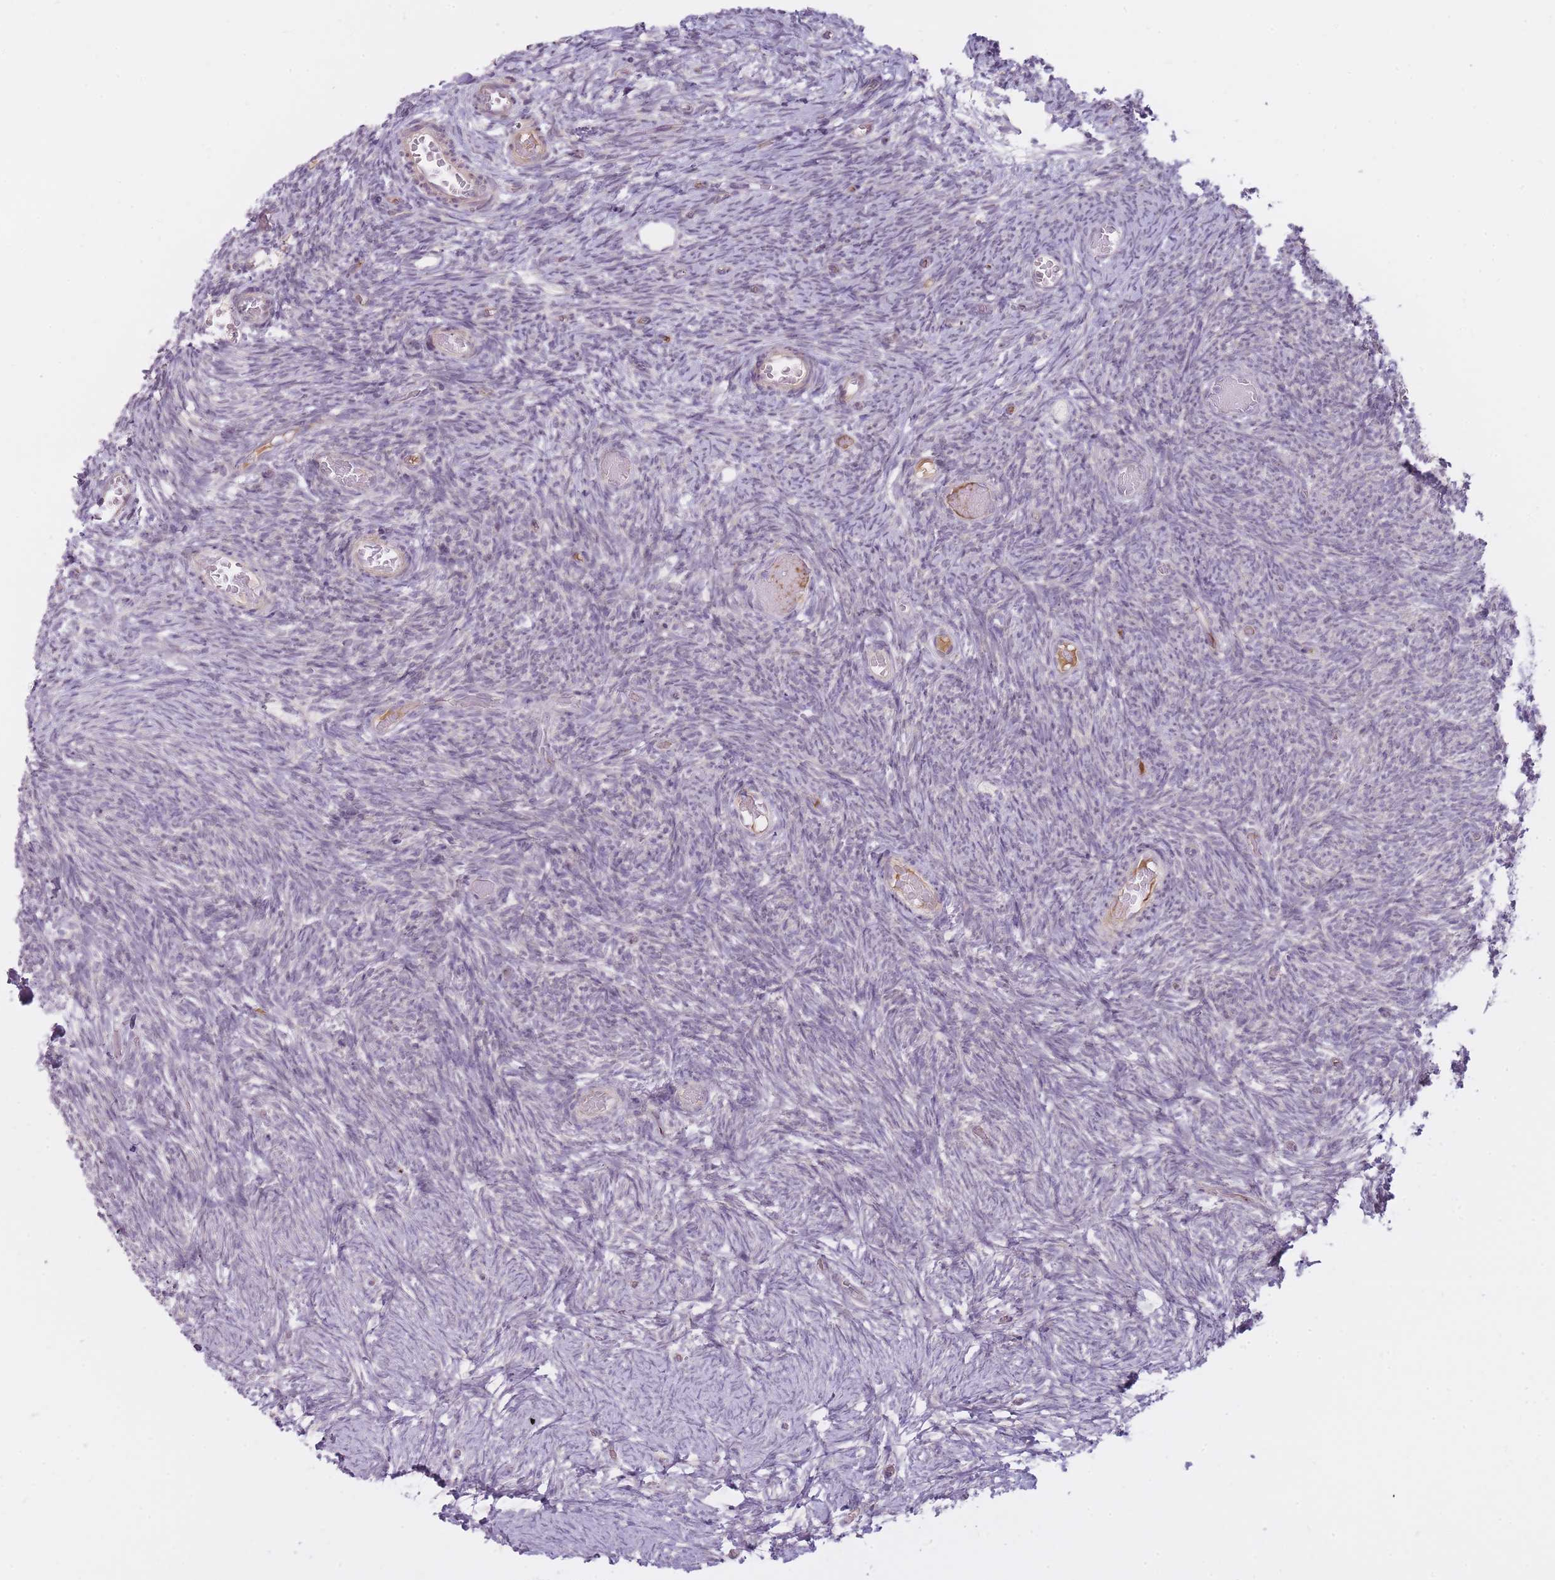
{"staining": {"intensity": "negative", "quantity": "none", "location": "none"}, "tissue": "ovary", "cell_type": "Ovarian stroma cells", "image_type": "normal", "snomed": [{"axis": "morphology", "description": "Normal tissue, NOS"}, {"axis": "topography", "description": "Ovary"}], "caption": "High magnification brightfield microscopy of normal ovary stained with DAB (3,3'-diaminobenzidine) (brown) and counterstained with hematoxylin (blue): ovarian stroma cells show no significant positivity. (DAB IHC visualized using brightfield microscopy, high magnification).", "gene": "PGRMC2", "patient": {"sex": "female", "age": 39}}